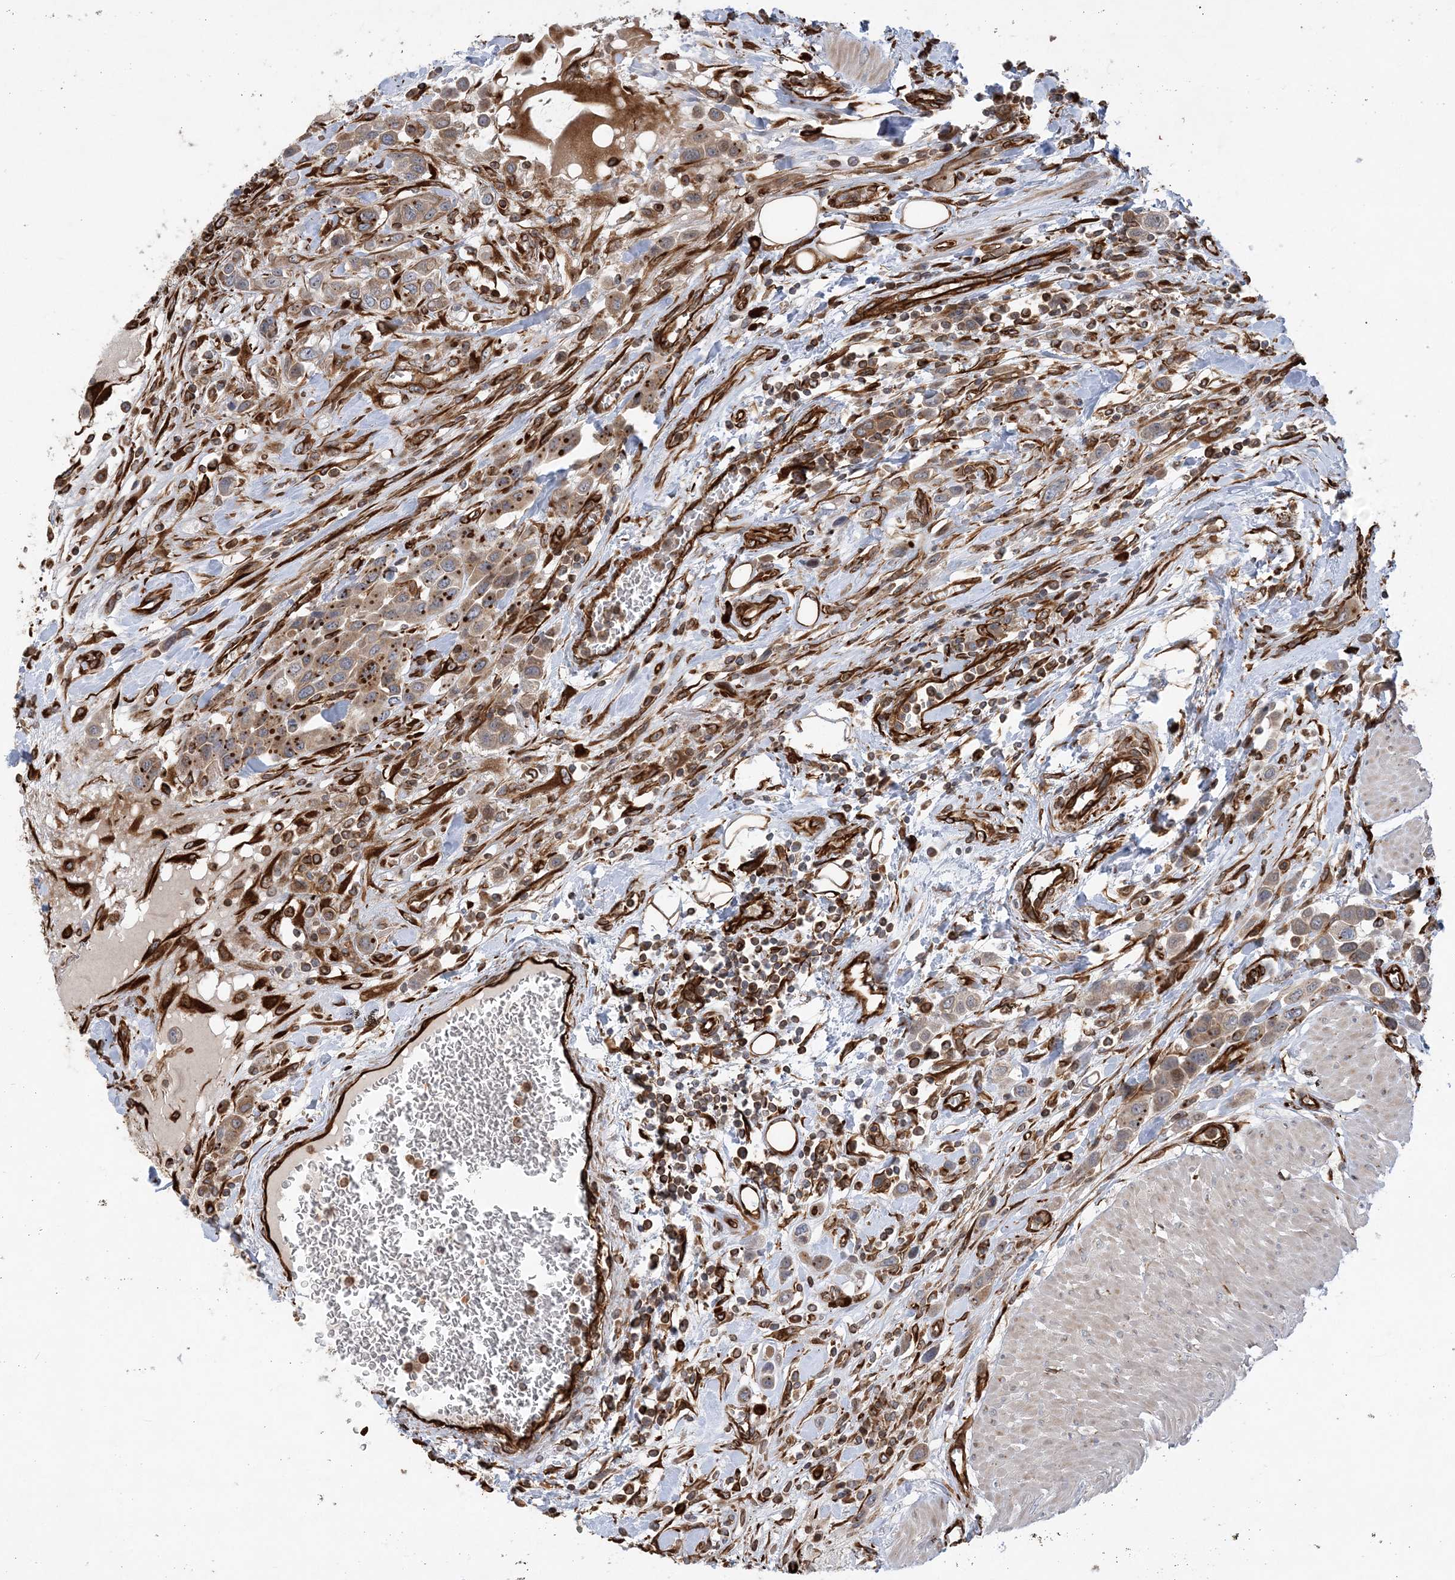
{"staining": {"intensity": "strong", "quantity": "25%-75%", "location": "cytoplasmic/membranous"}, "tissue": "urothelial cancer", "cell_type": "Tumor cells", "image_type": "cancer", "snomed": [{"axis": "morphology", "description": "Urothelial carcinoma, High grade"}, {"axis": "topography", "description": "Urinary bladder"}], "caption": "This image demonstrates high-grade urothelial carcinoma stained with immunohistochemistry (IHC) to label a protein in brown. The cytoplasmic/membranous of tumor cells show strong positivity for the protein. Nuclei are counter-stained blue.", "gene": "FAM114A2", "patient": {"sex": "male", "age": 50}}